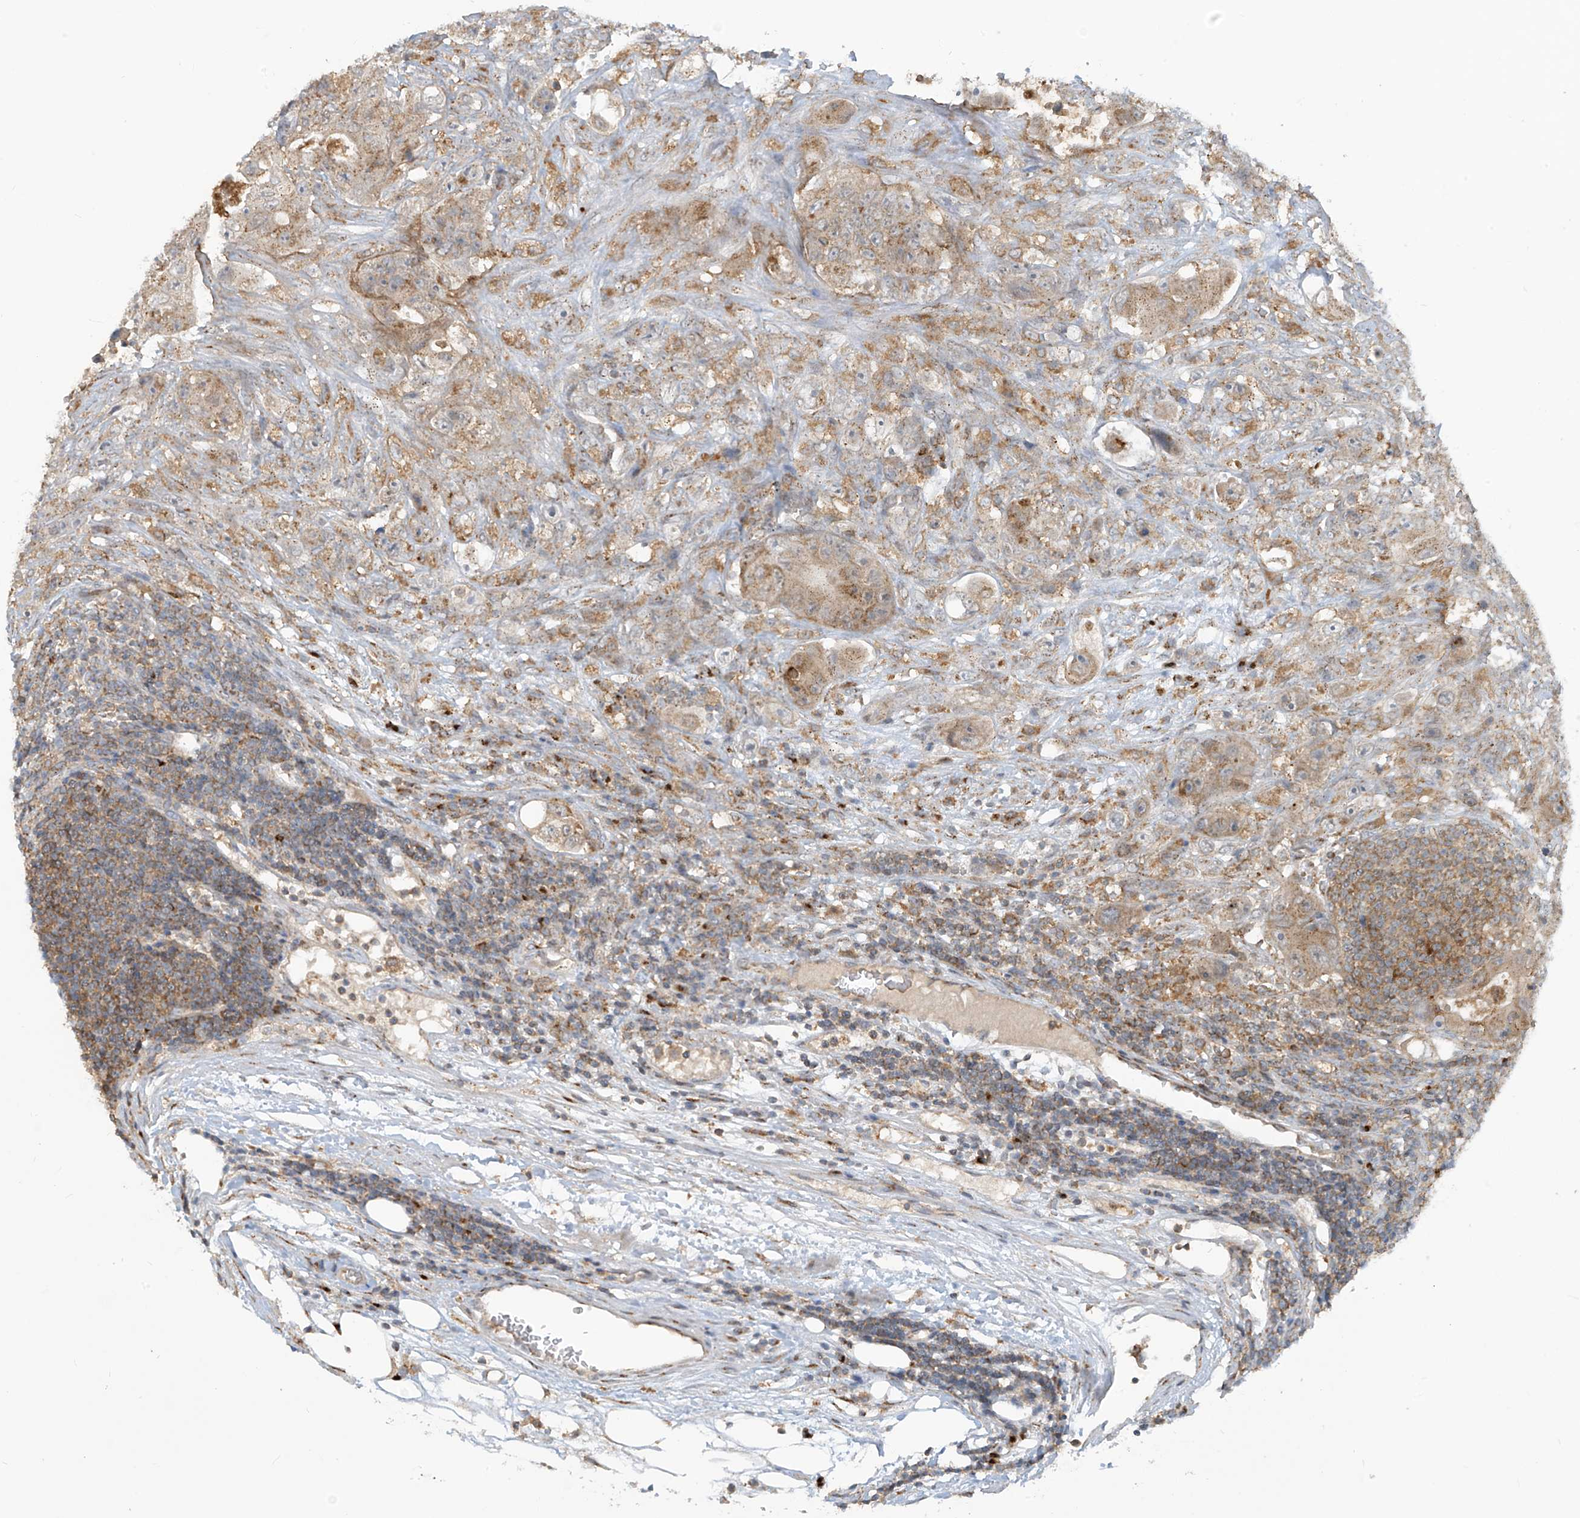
{"staining": {"intensity": "moderate", "quantity": ">75%", "location": "cytoplasmic/membranous"}, "tissue": "colorectal cancer", "cell_type": "Tumor cells", "image_type": "cancer", "snomed": [{"axis": "morphology", "description": "Adenocarcinoma, NOS"}, {"axis": "topography", "description": "Colon"}], "caption": "Immunohistochemistry (IHC) of colorectal cancer shows medium levels of moderate cytoplasmic/membranous staining in about >75% of tumor cells.", "gene": "PARVG", "patient": {"sex": "female", "age": 46}}